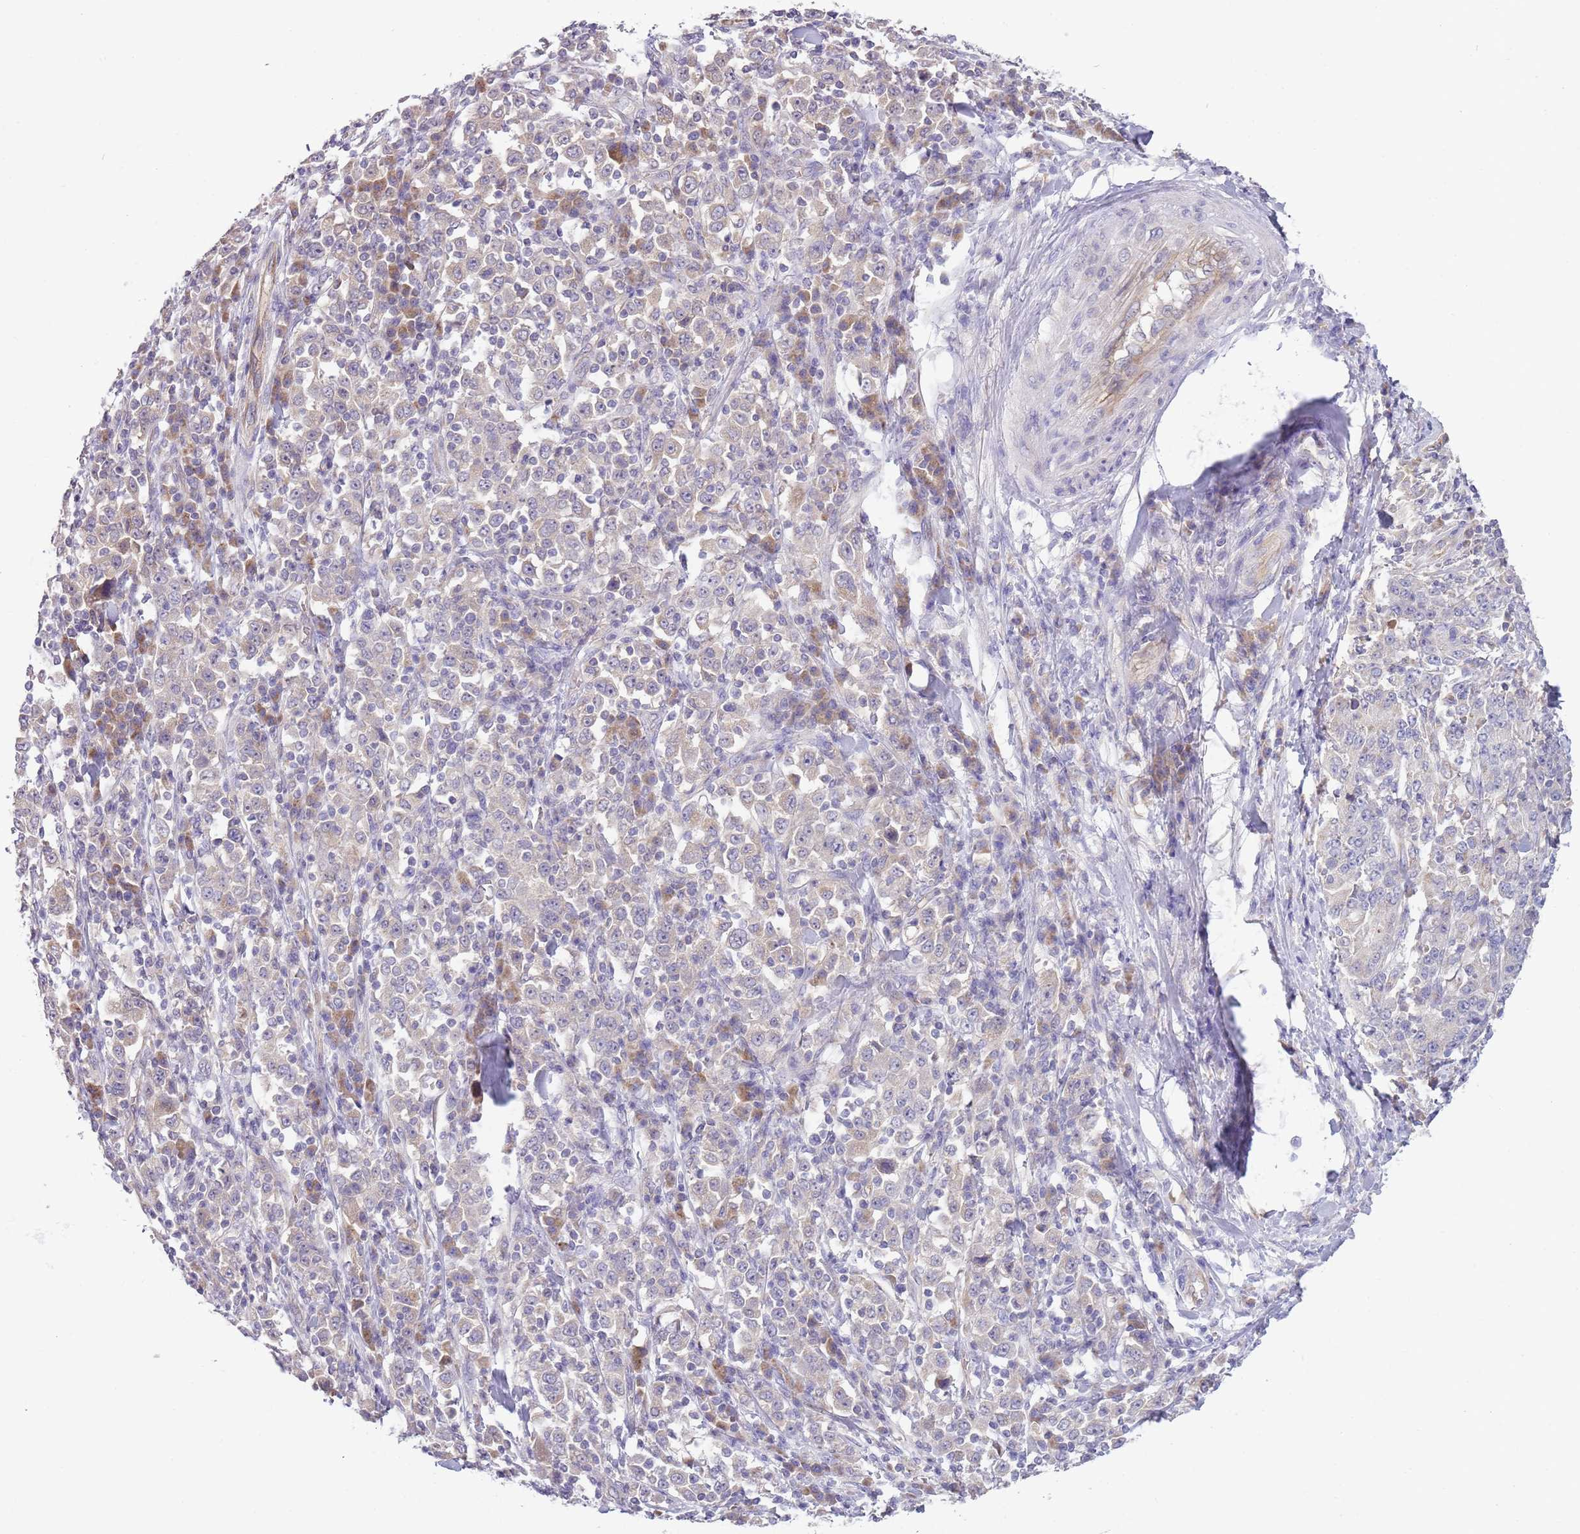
{"staining": {"intensity": "negative", "quantity": "none", "location": "none"}, "tissue": "stomach cancer", "cell_type": "Tumor cells", "image_type": "cancer", "snomed": [{"axis": "morphology", "description": "Normal tissue, NOS"}, {"axis": "morphology", "description": "Adenocarcinoma, NOS"}, {"axis": "topography", "description": "Stomach, upper"}, {"axis": "topography", "description": "Stomach"}], "caption": "IHC micrograph of neoplastic tissue: stomach cancer stained with DAB shows no significant protein expression in tumor cells. (Immunohistochemistry, brightfield microscopy, high magnification).", "gene": "SKOR2", "patient": {"sex": "male", "age": 59}}